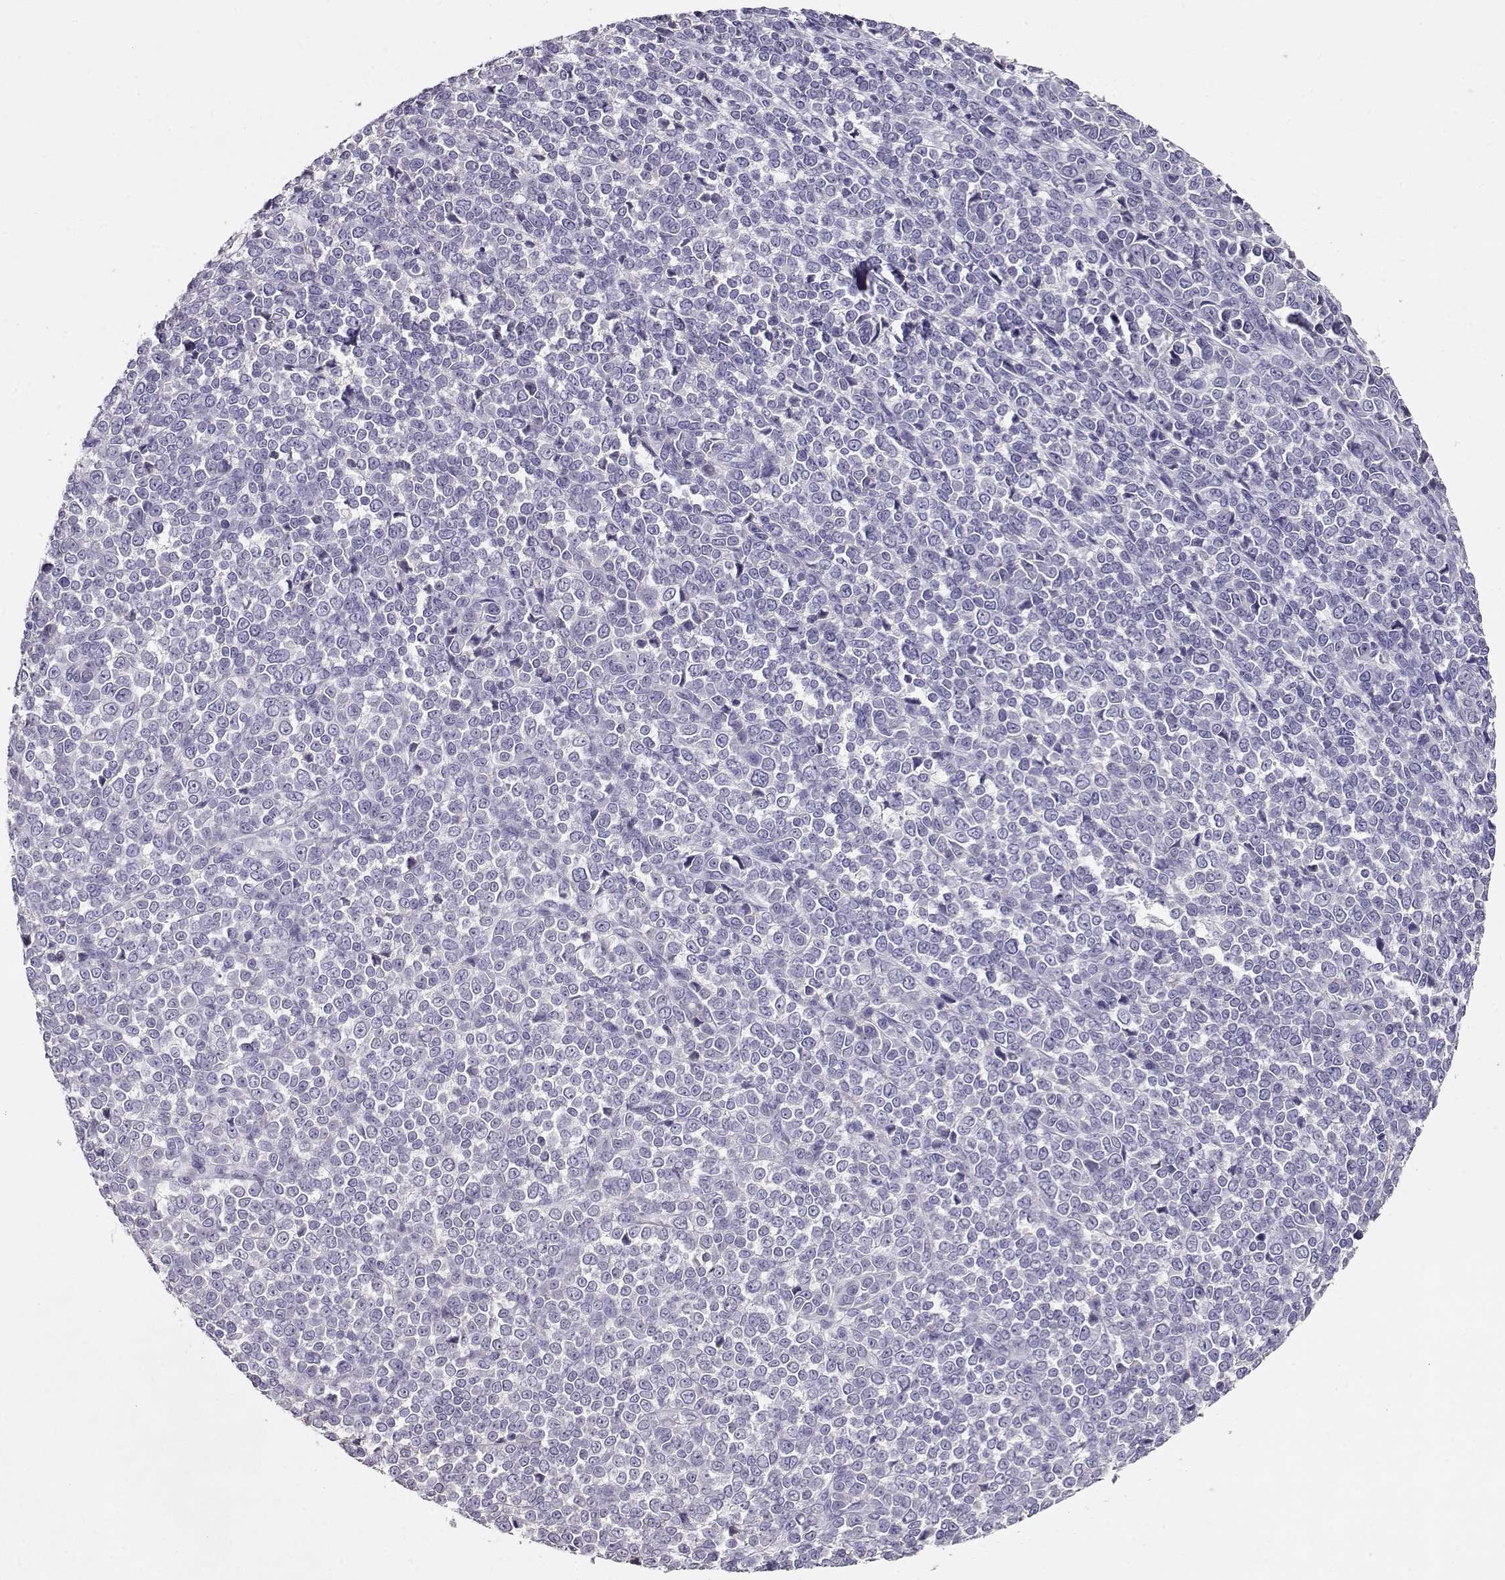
{"staining": {"intensity": "negative", "quantity": "none", "location": "none"}, "tissue": "melanoma", "cell_type": "Tumor cells", "image_type": "cancer", "snomed": [{"axis": "morphology", "description": "Malignant melanoma, NOS"}, {"axis": "topography", "description": "Skin"}], "caption": "IHC image of neoplastic tissue: human melanoma stained with DAB (3,3'-diaminobenzidine) shows no significant protein staining in tumor cells.", "gene": "NDRG4", "patient": {"sex": "female", "age": 95}}